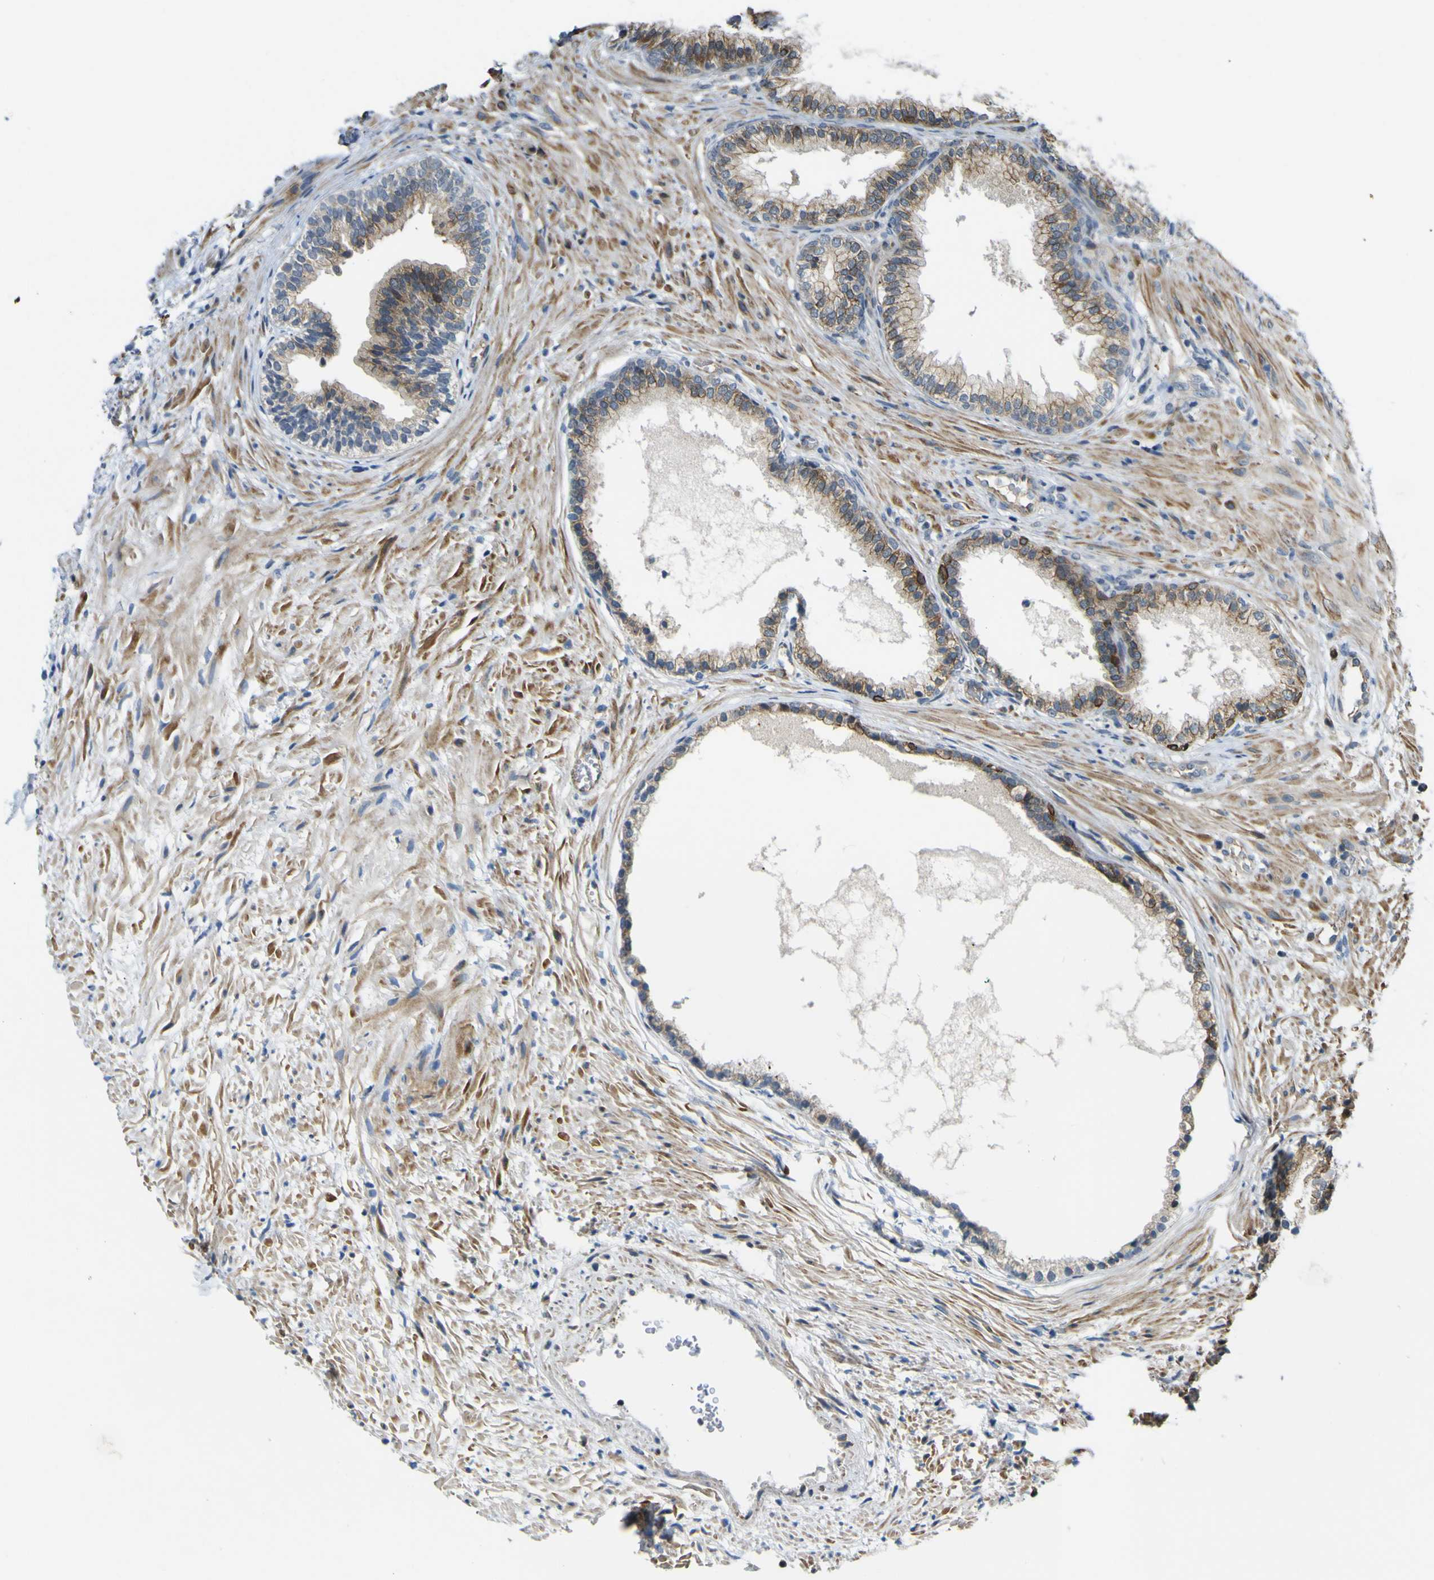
{"staining": {"intensity": "strong", "quantity": "25%-75%", "location": "cytoplasmic/membranous"}, "tissue": "prostate", "cell_type": "Glandular cells", "image_type": "normal", "snomed": [{"axis": "morphology", "description": "Normal tissue, NOS"}, {"axis": "topography", "description": "Prostate"}], "caption": "Prostate stained with DAB (3,3'-diaminobenzidine) IHC demonstrates high levels of strong cytoplasmic/membranous expression in about 25%-75% of glandular cells.", "gene": "KDM7A", "patient": {"sex": "male", "age": 76}}